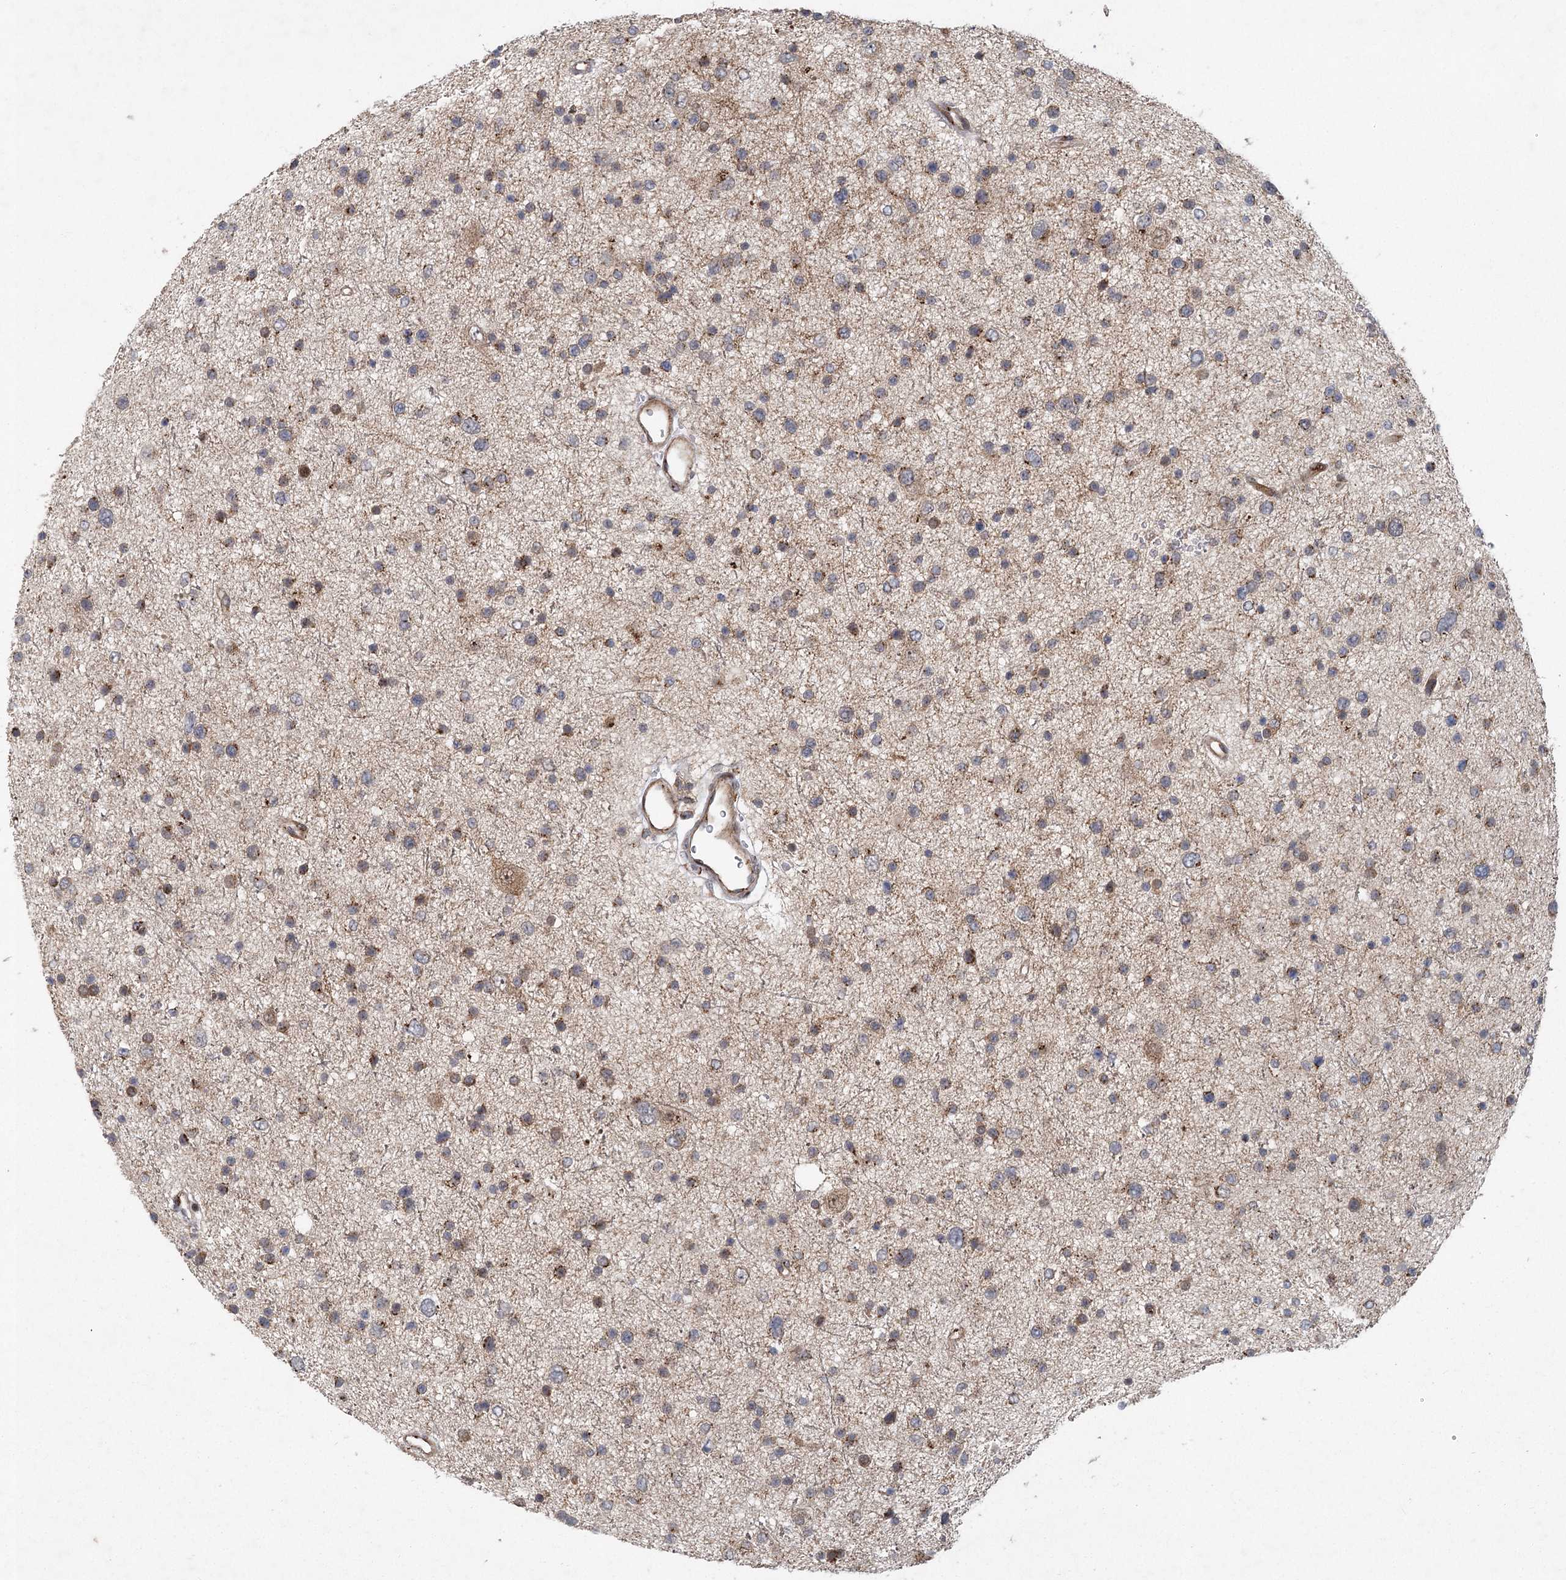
{"staining": {"intensity": "negative", "quantity": "none", "location": "none"}, "tissue": "glioma", "cell_type": "Tumor cells", "image_type": "cancer", "snomed": [{"axis": "morphology", "description": "Glioma, malignant, Low grade"}, {"axis": "topography", "description": "Brain"}], "caption": "Glioma stained for a protein using immunohistochemistry displays no positivity tumor cells.", "gene": "IFT46", "patient": {"sex": "female", "age": 37}}